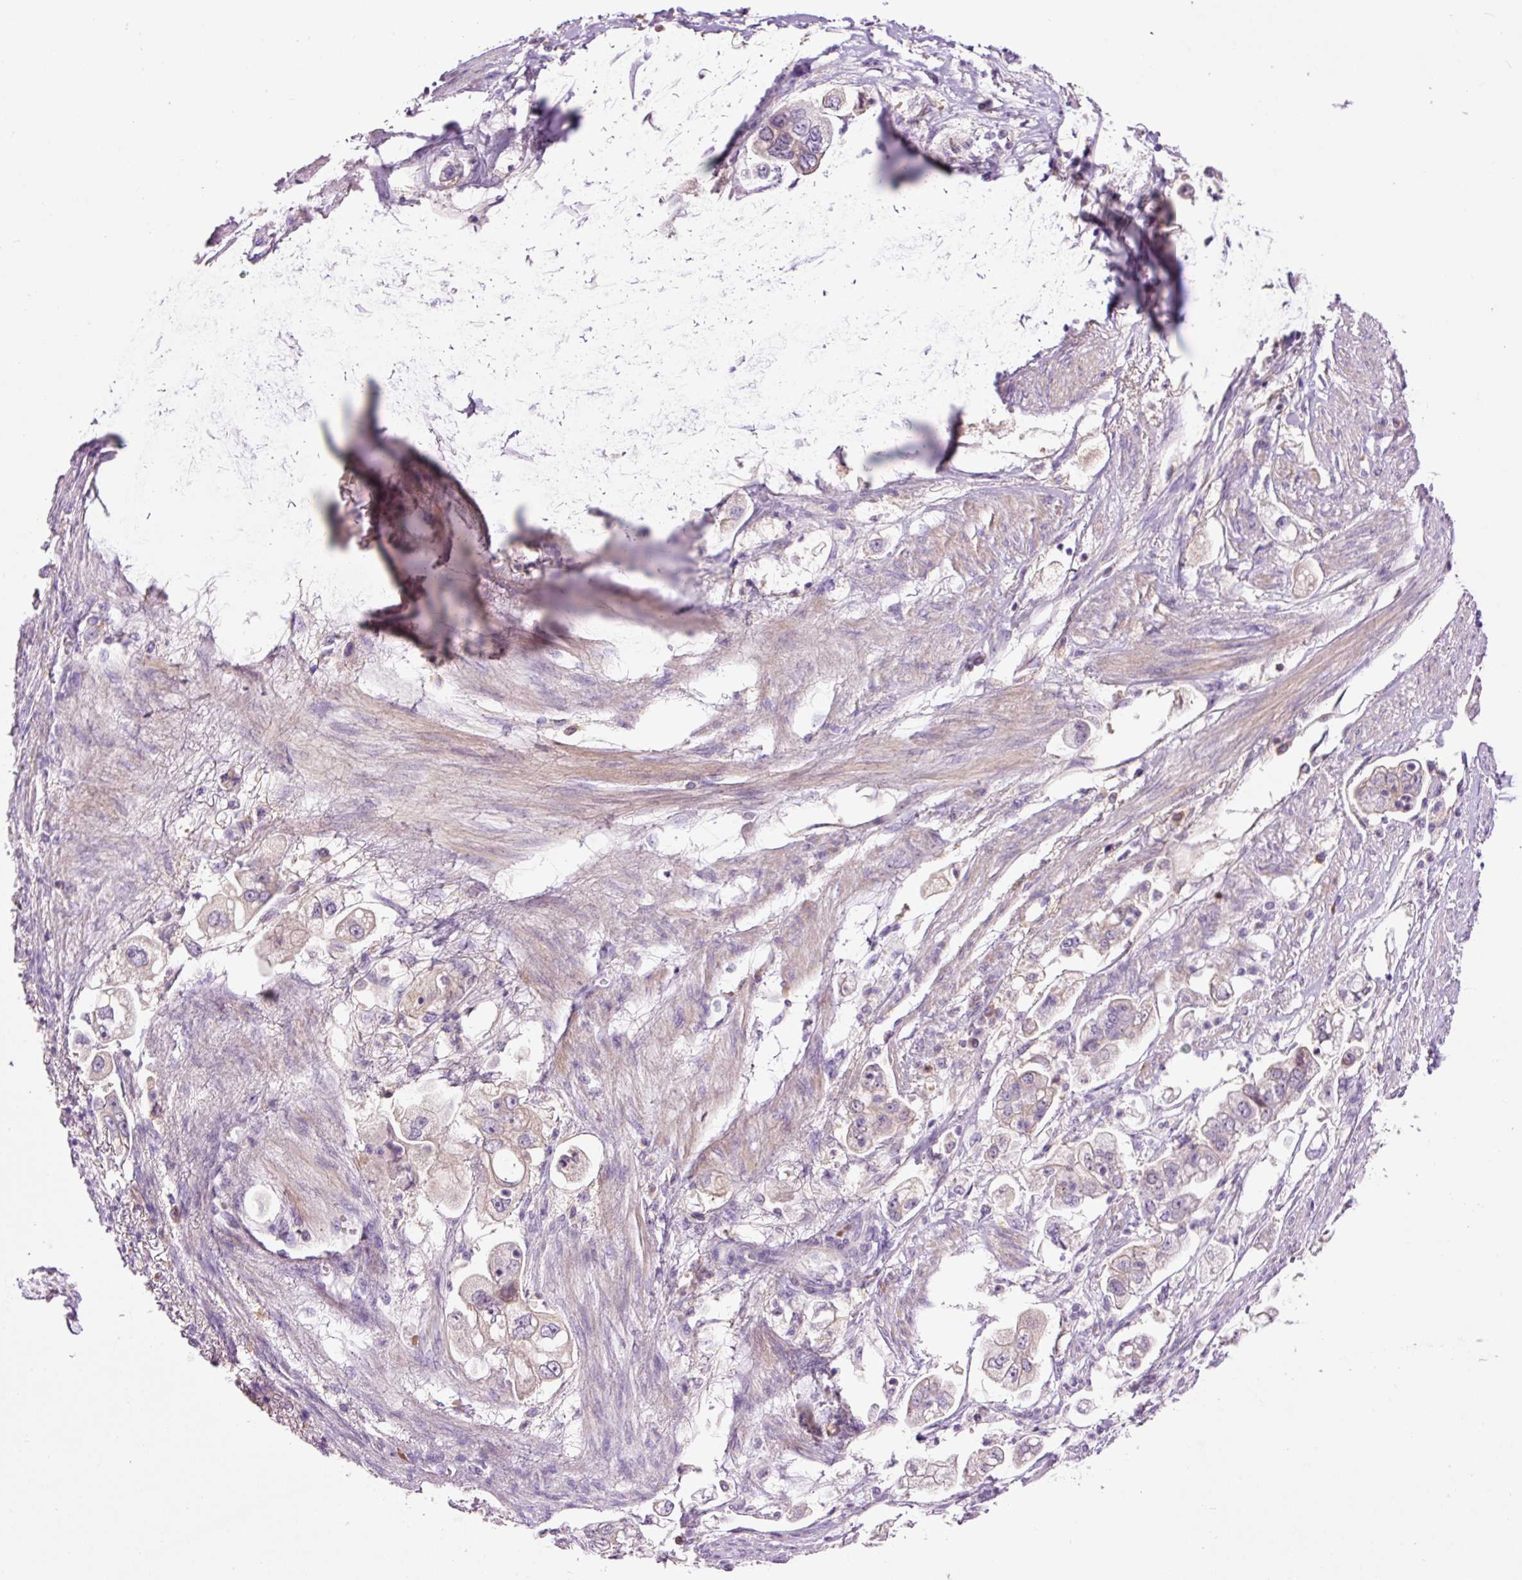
{"staining": {"intensity": "negative", "quantity": "none", "location": "none"}, "tissue": "stomach cancer", "cell_type": "Tumor cells", "image_type": "cancer", "snomed": [{"axis": "morphology", "description": "Adenocarcinoma, NOS"}, {"axis": "topography", "description": "Stomach"}], "caption": "DAB immunohistochemical staining of human adenocarcinoma (stomach) exhibits no significant expression in tumor cells. (DAB (3,3'-diaminobenzidine) IHC, high magnification).", "gene": "DPPA4", "patient": {"sex": "male", "age": 62}}